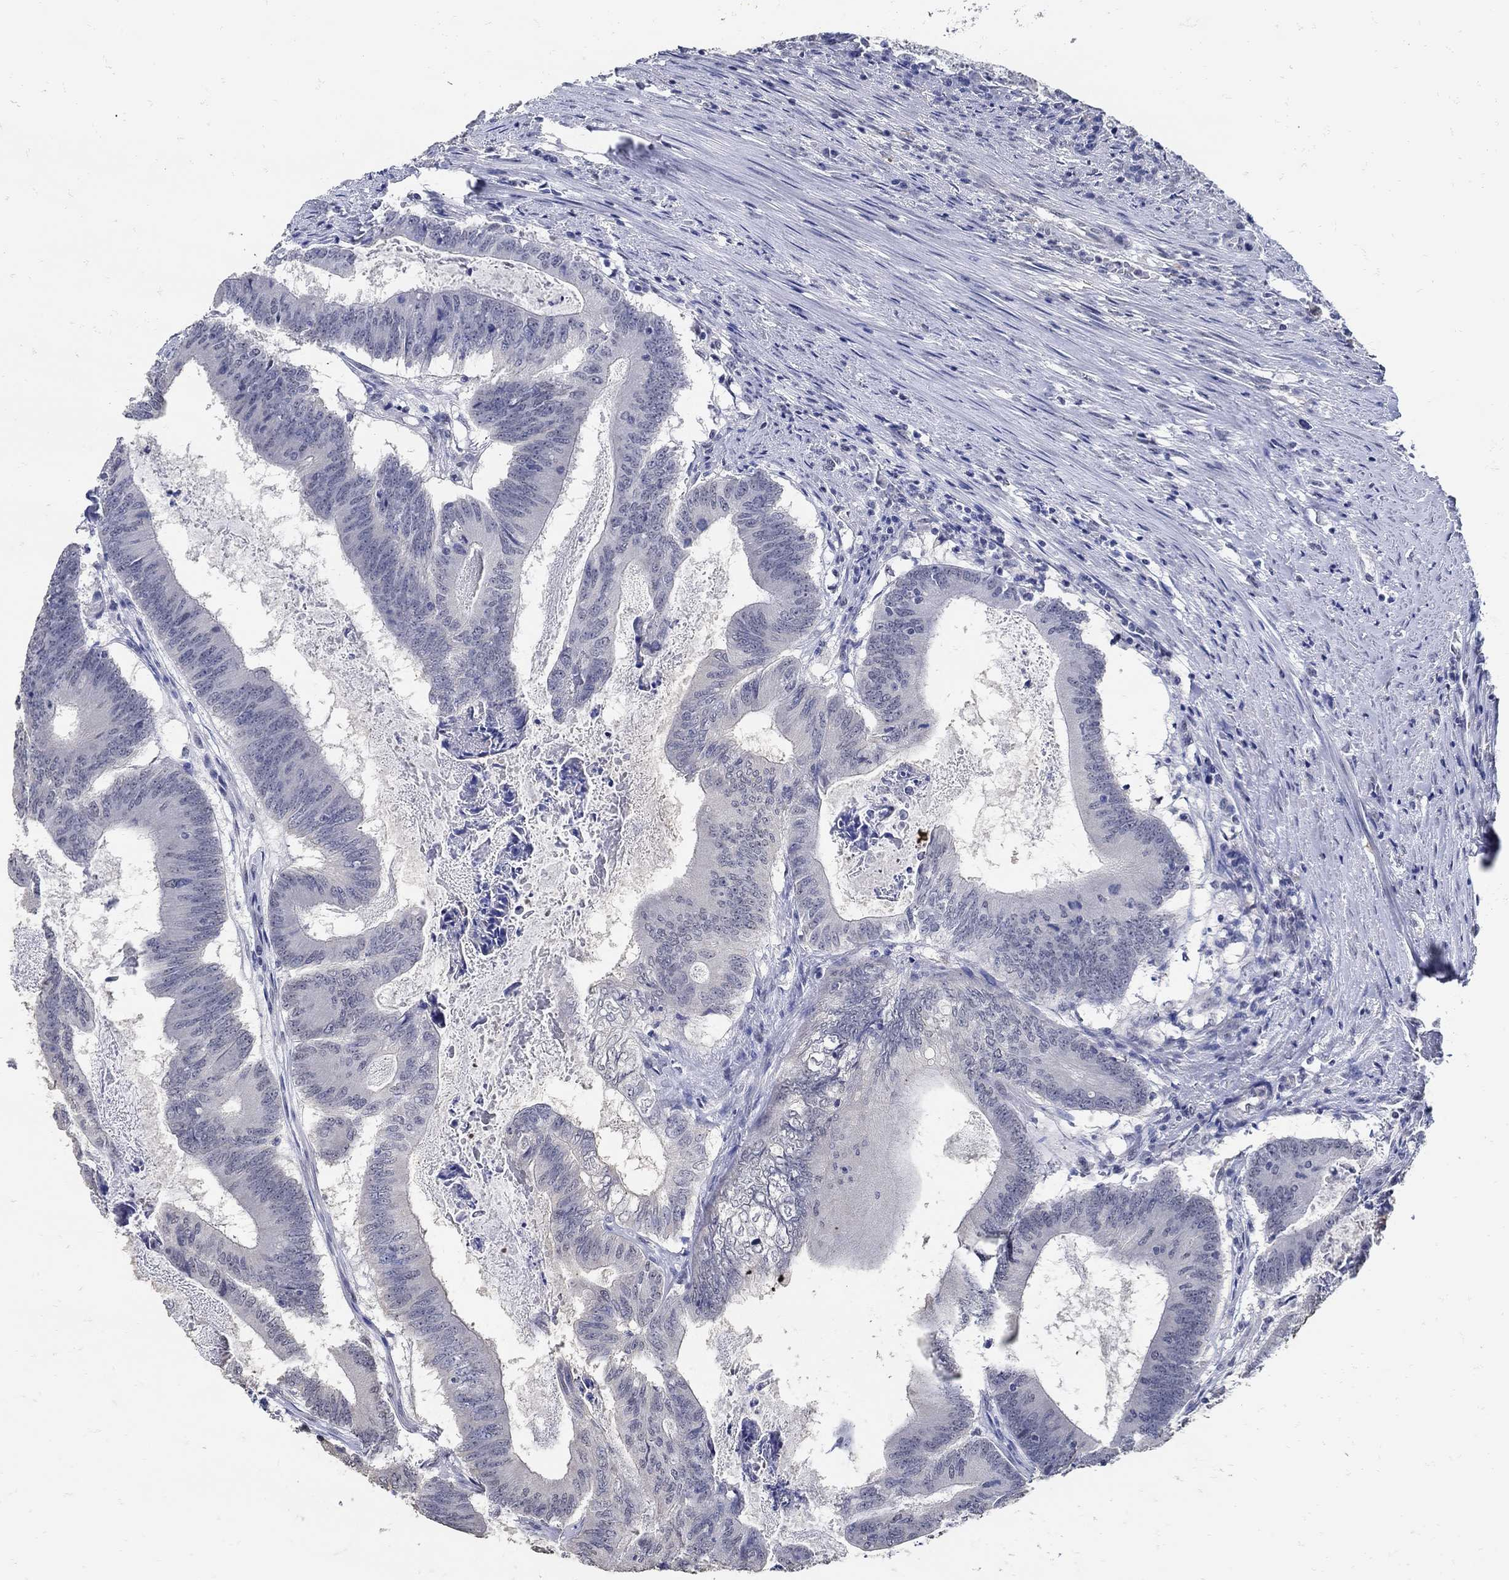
{"staining": {"intensity": "negative", "quantity": "none", "location": "none"}, "tissue": "colorectal cancer", "cell_type": "Tumor cells", "image_type": "cancer", "snomed": [{"axis": "morphology", "description": "Adenocarcinoma, NOS"}, {"axis": "topography", "description": "Colon"}], "caption": "This is an IHC image of human colorectal adenocarcinoma. There is no positivity in tumor cells.", "gene": "KCNN3", "patient": {"sex": "female", "age": 70}}